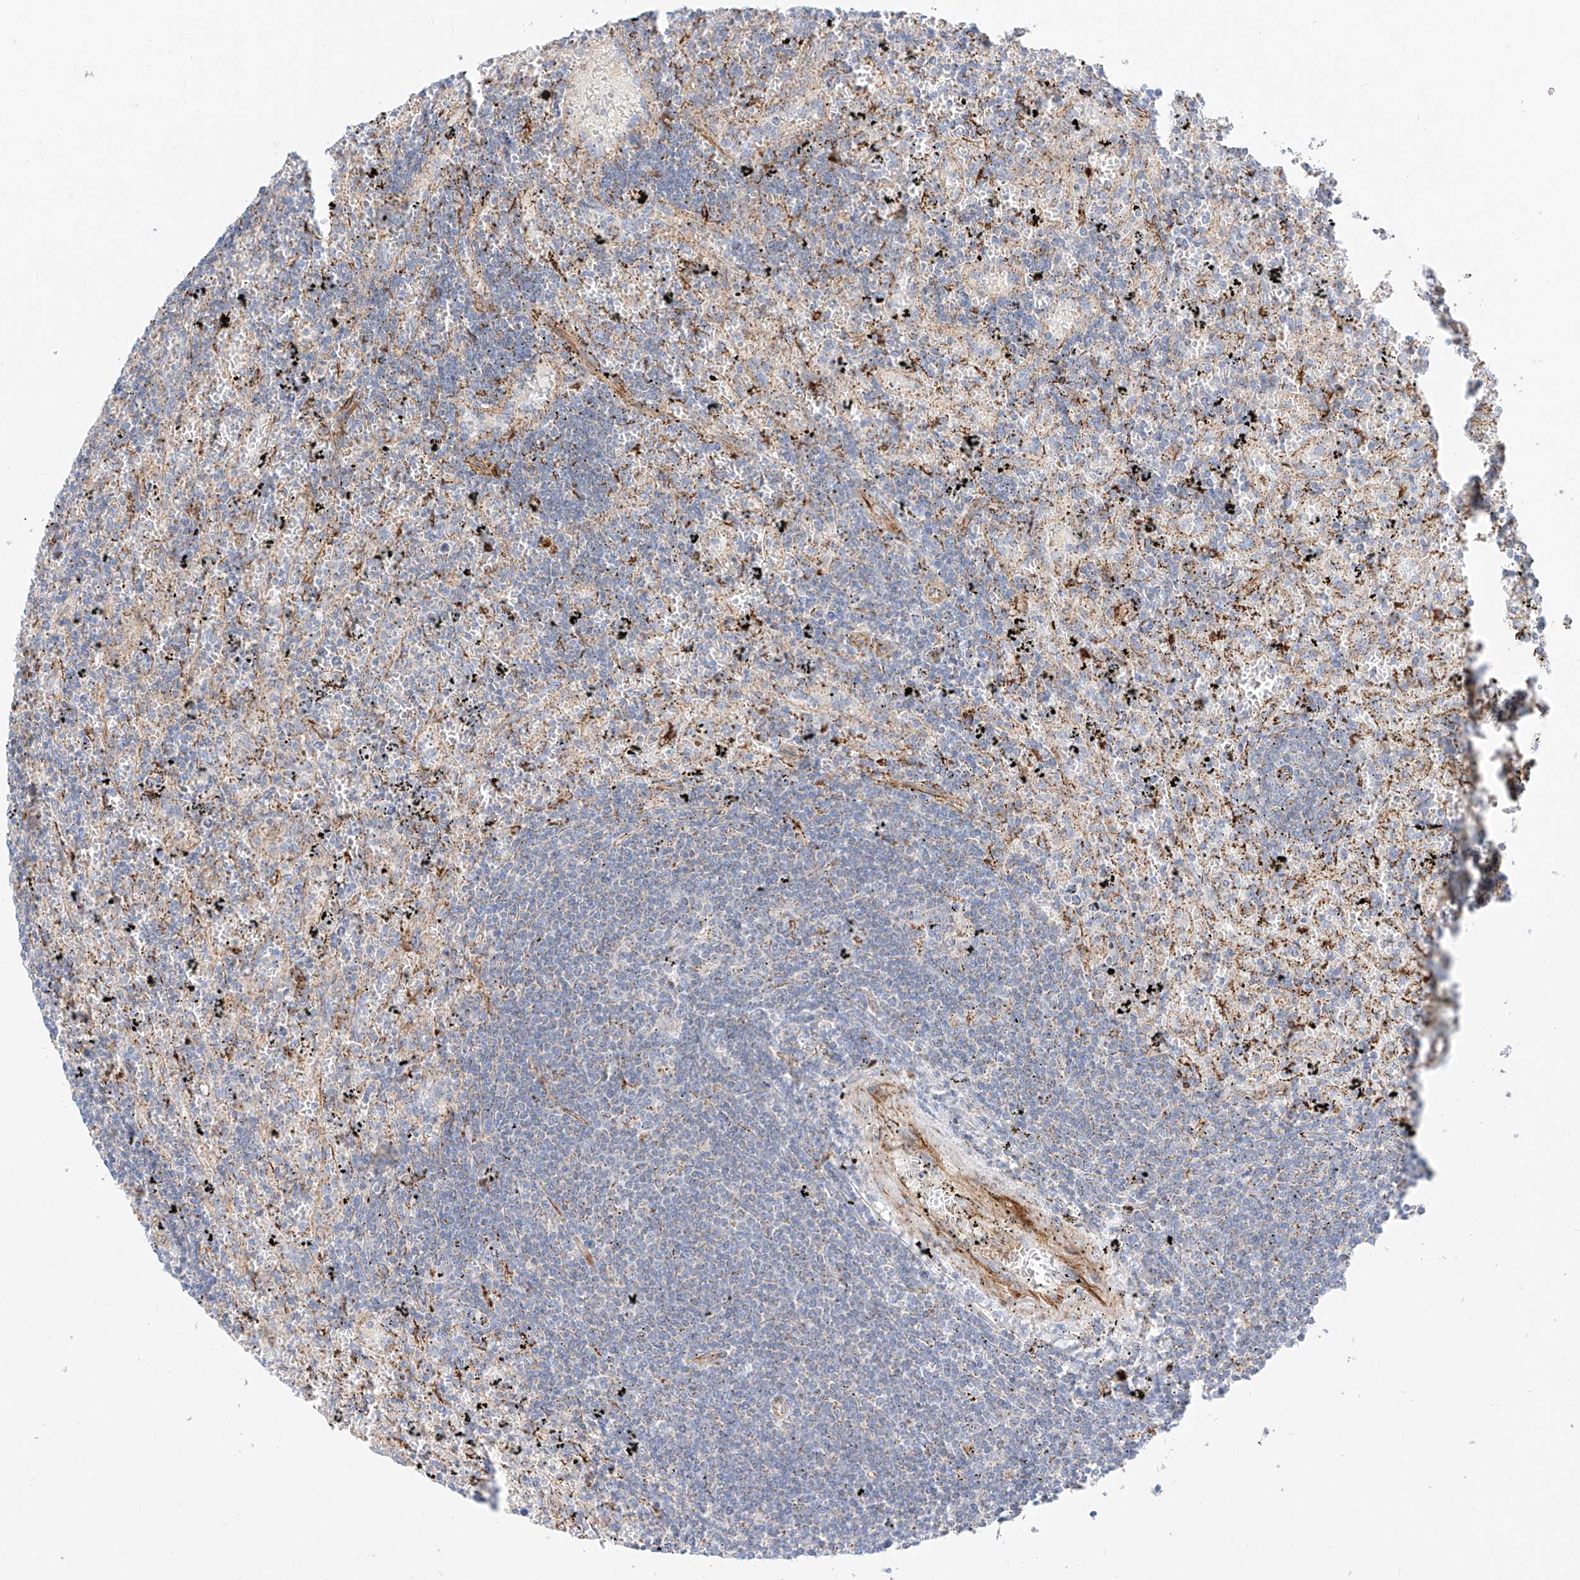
{"staining": {"intensity": "negative", "quantity": "none", "location": "none"}, "tissue": "lymphoma", "cell_type": "Tumor cells", "image_type": "cancer", "snomed": [{"axis": "morphology", "description": "Malignant lymphoma, non-Hodgkin's type, Low grade"}, {"axis": "topography", "description": "Spleen"}], "caption": "High power microscopy micrograph of an immunohistochemistry (IHC) image of low-grade malignant lymphoma, non-Hodgkin's type, revealing no significant expression in tumor cells. Nuclei are stained in blue.", "gene": "CST9", "patient": {"sex": "male", "age": 76}}